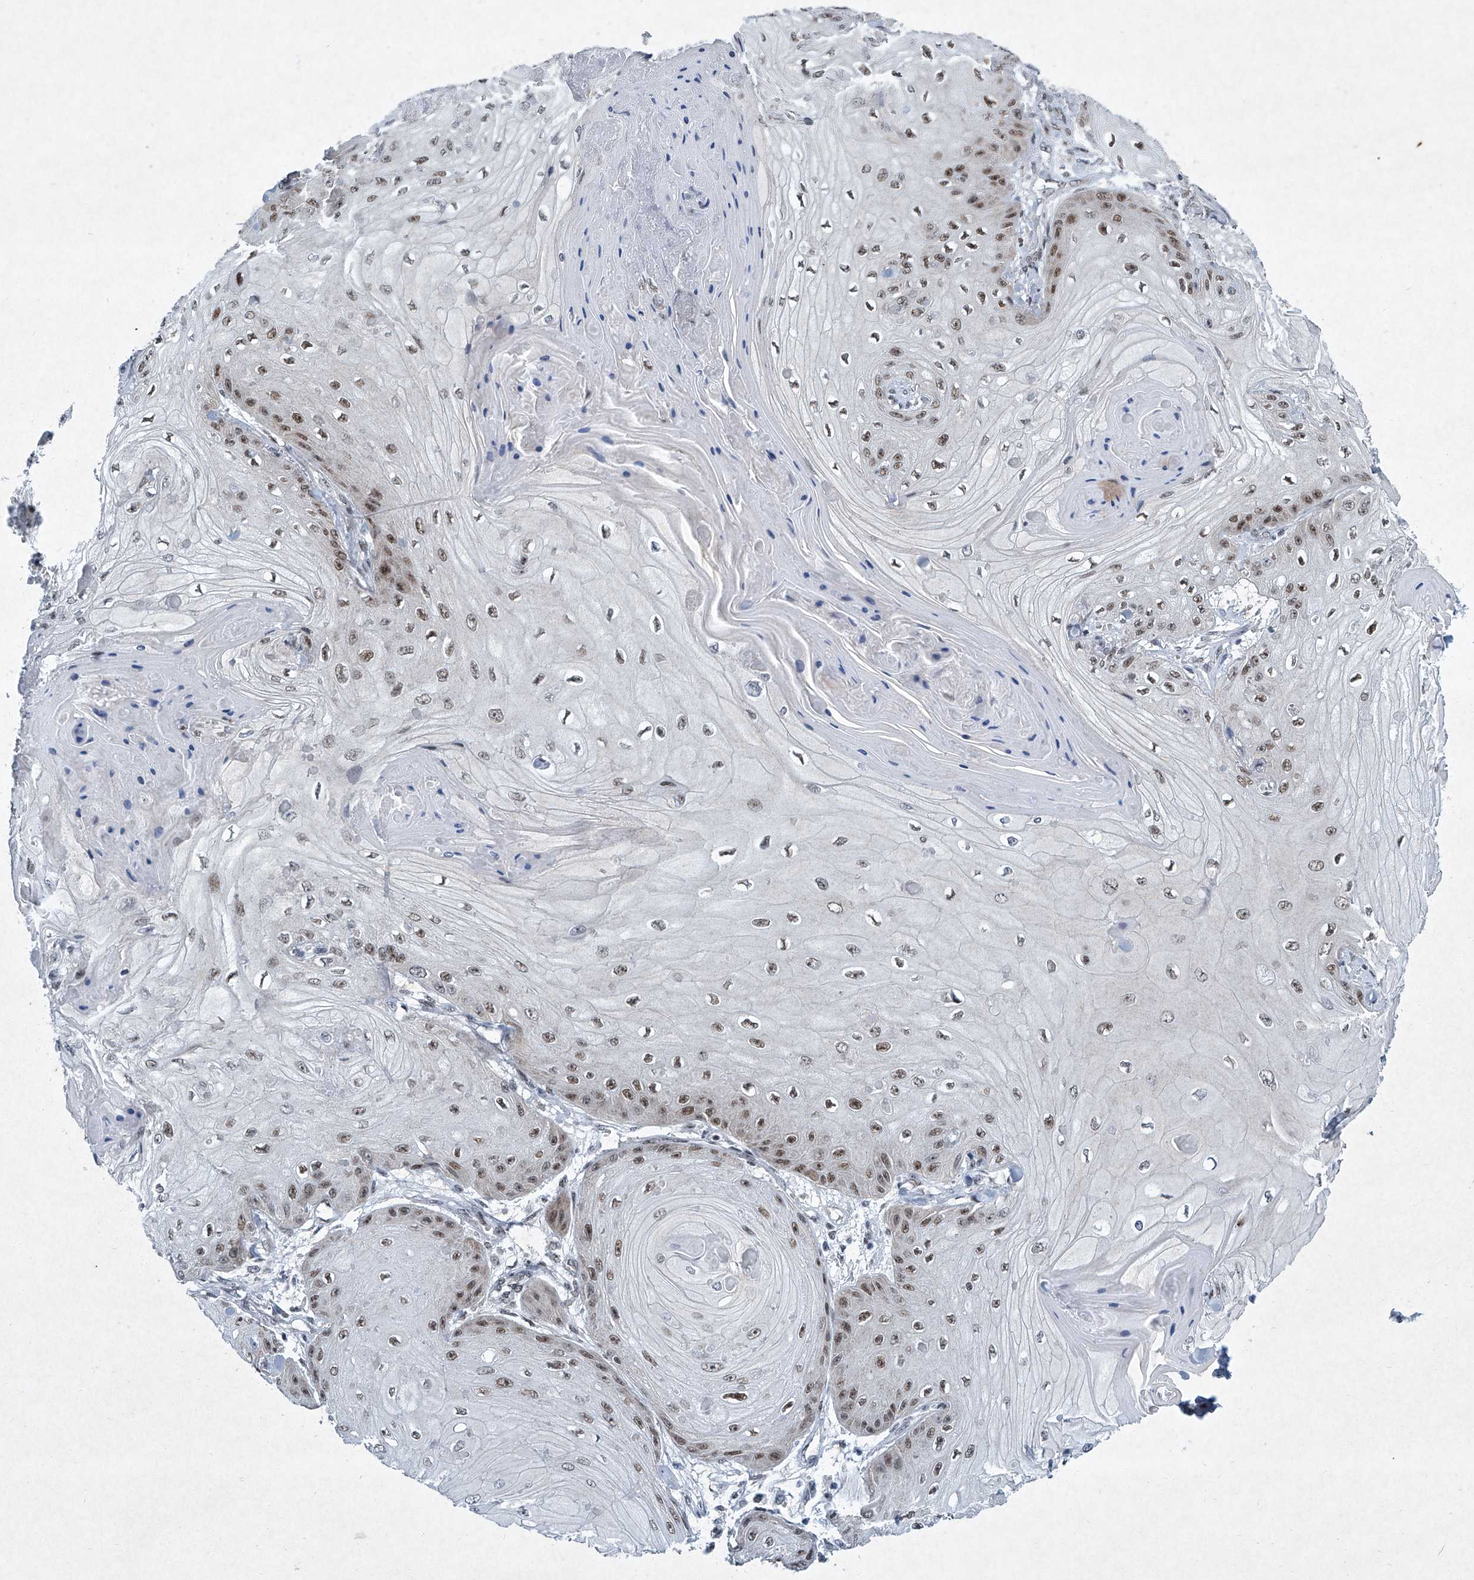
{"staining": {"intensity": "moderate", "quantity": ">75%", "location": "nuclear"}, "tissue": "skin cancer", "cell_type": "Tumor cells", "image_type": "cancer", "snomed": [{"axis": "morphology", "description": "Squamous cell carcinoma, NOS"}, {"axis": "topography", "description": "Skin"}], "caption": "Skin cancer (squamous cell carcinoma) tissue shows moderate nuclear expression in approximately >75% of tumor cells, visualized by immunohistochemistry.", "gene": "TFDP1", "patient": {"sex": "male", "age": 74}}